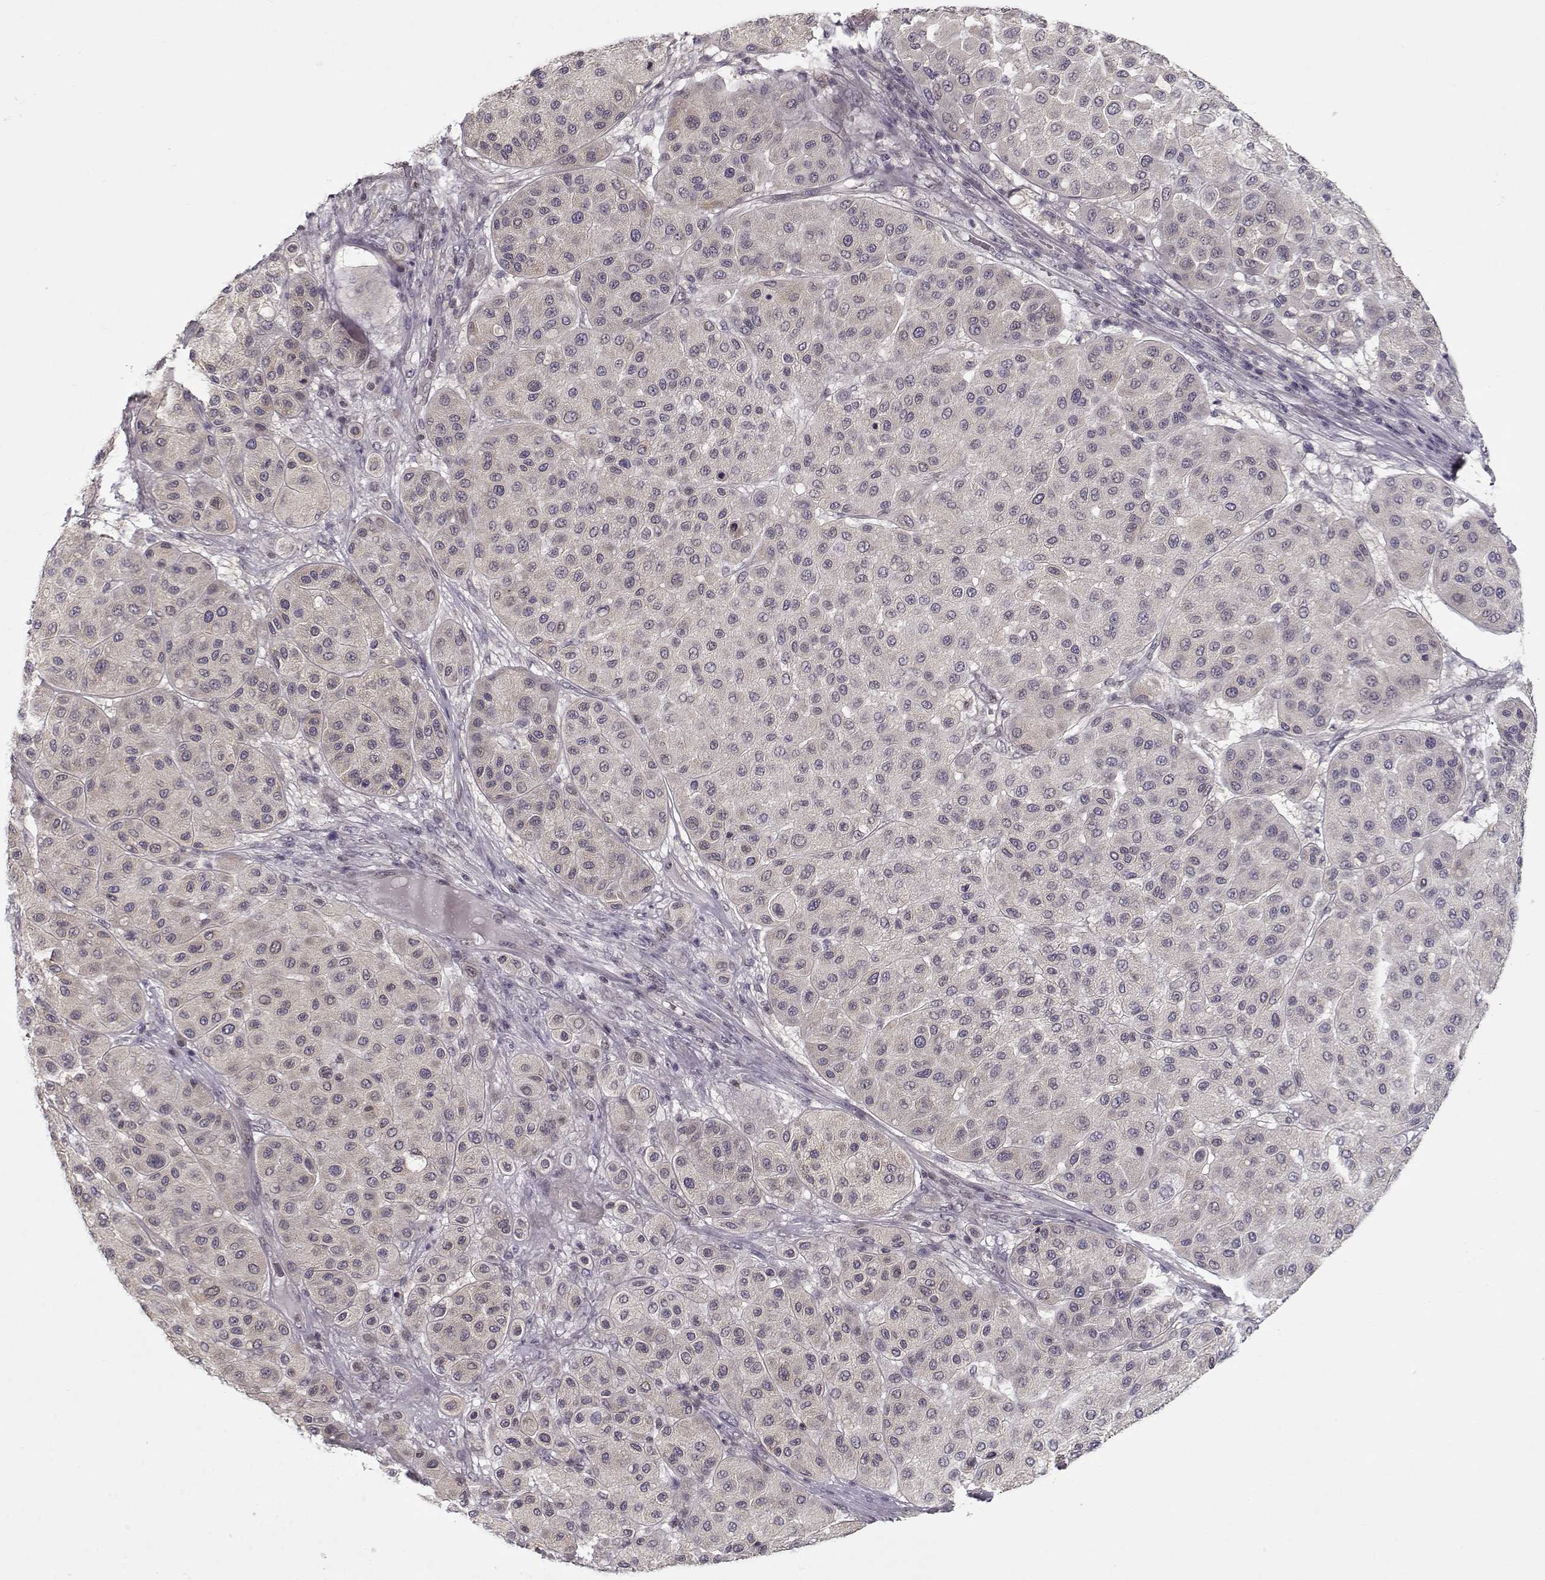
{"staining": {"intensity": "negative", "quantity": "none", "location": "none"}, "tissue": "melanoma", "cell_type": "Tumor cells", "image_type": "cancer", "snomed": [{"axis": "morphology", "description": "Malignant melanoma, Metastatic site"}, {"axis": "topography", "description": "Smooth muscle"}], "caption": "Malignant melanoma (metastatic site) was stained to show a protein in brown. There is no significant positivity in tumor cells.", "gene": "TESPA1", "patient": {"sex": "male", "age": 41}}